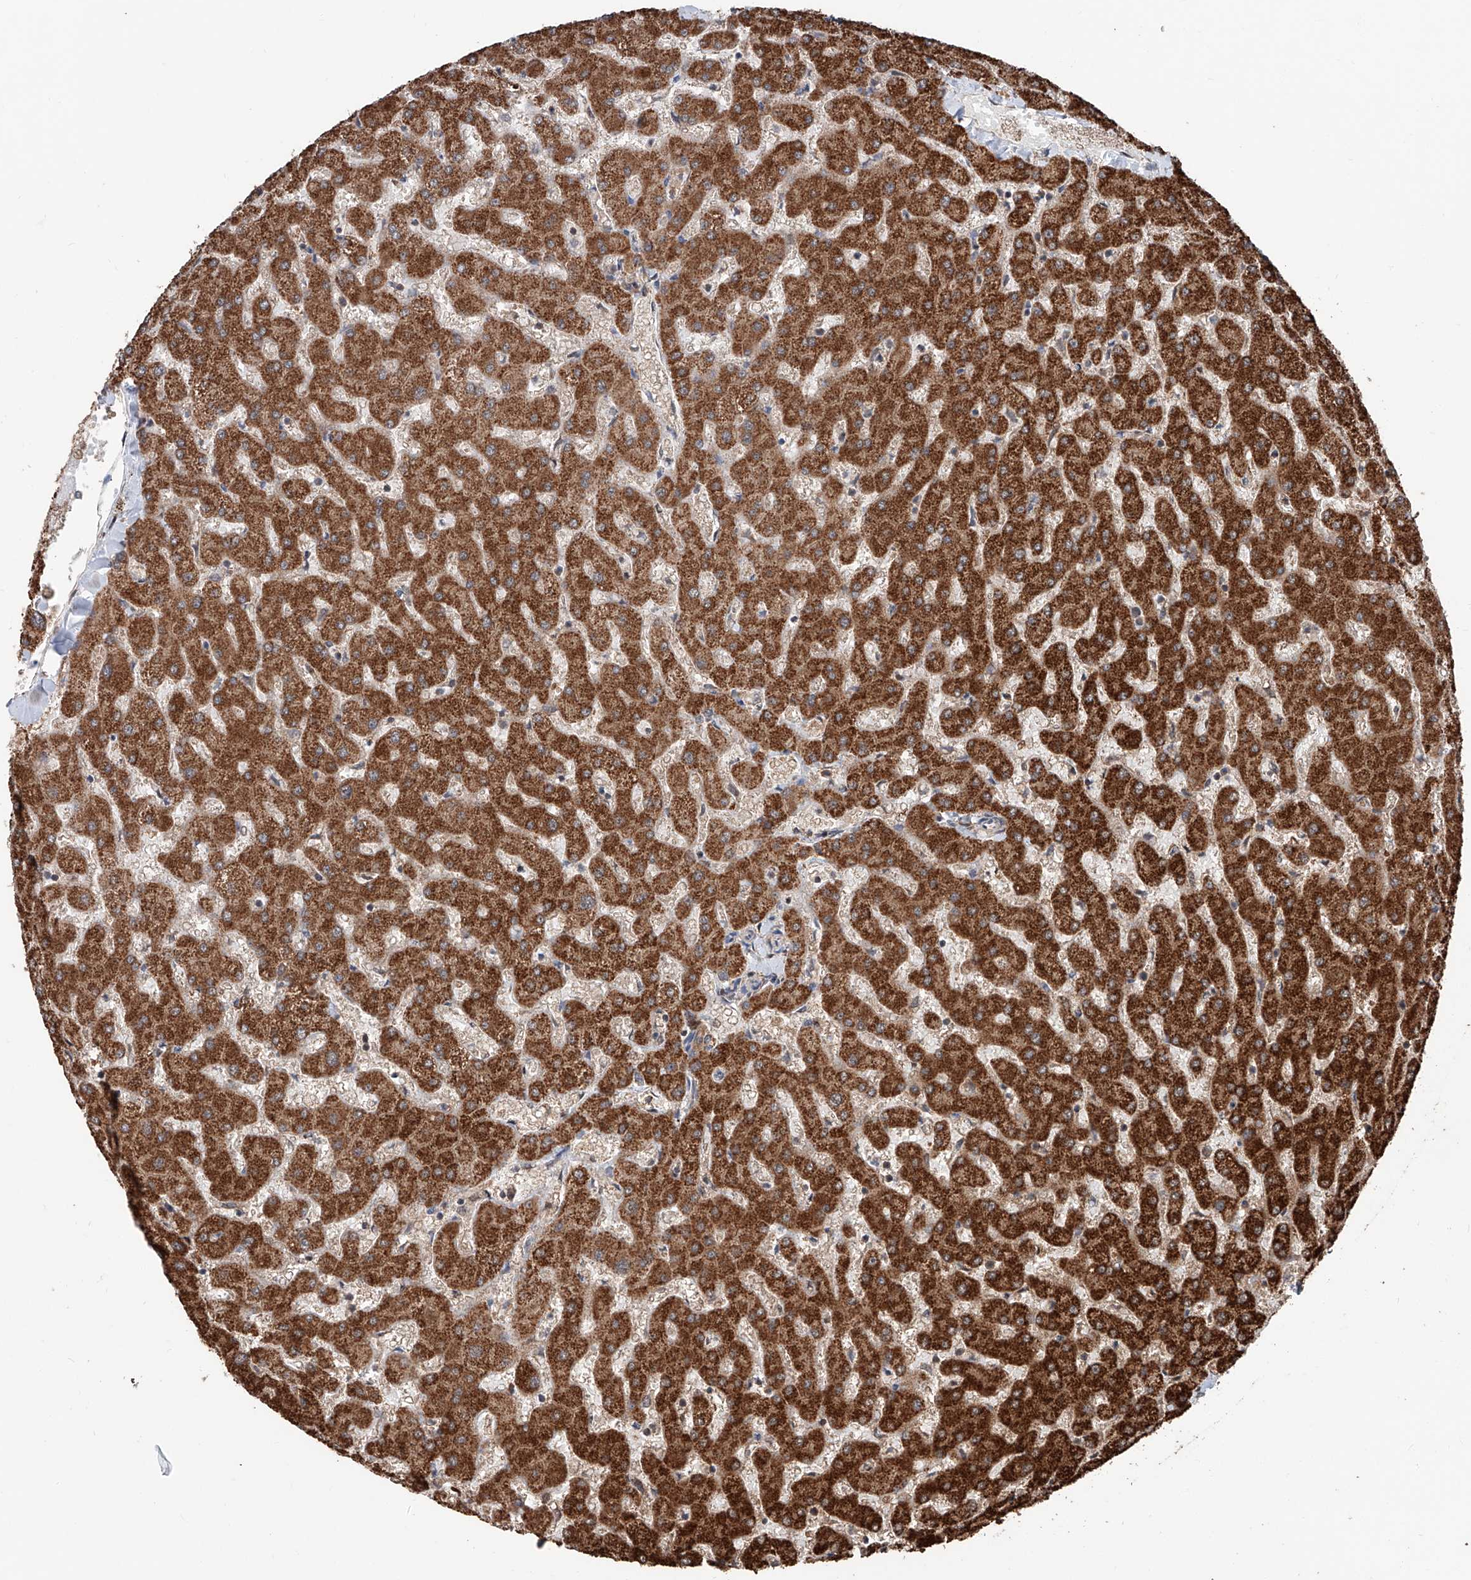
{"staining": {"intensity": "moderate", "quantity": ">75%", "location": "cytoplasmic/membranous"}, "tissue": "liver", "cell_type": "Cholangiocytes", "image_type": "normal", "snomed": [{"axis": "morphology", "description": "Normal tissue, NOS"}, {"axis": "topography", "description": "Liver"}], "caption": "A high-resolution micrograph shows immunohistochemistry staining of normal liver, which demonstrates moderate cytoplasmic/membranous expression in approximately >75% of cholangiocytes. The staining is performed using DAB (3,3'-diaminobenzidine) brown chromogen to label protein expression. The nuclei are counter-stained blue using hematoxylin.", "gene": "ZNF445", "patient": {"sex": "female", "age": 63}}